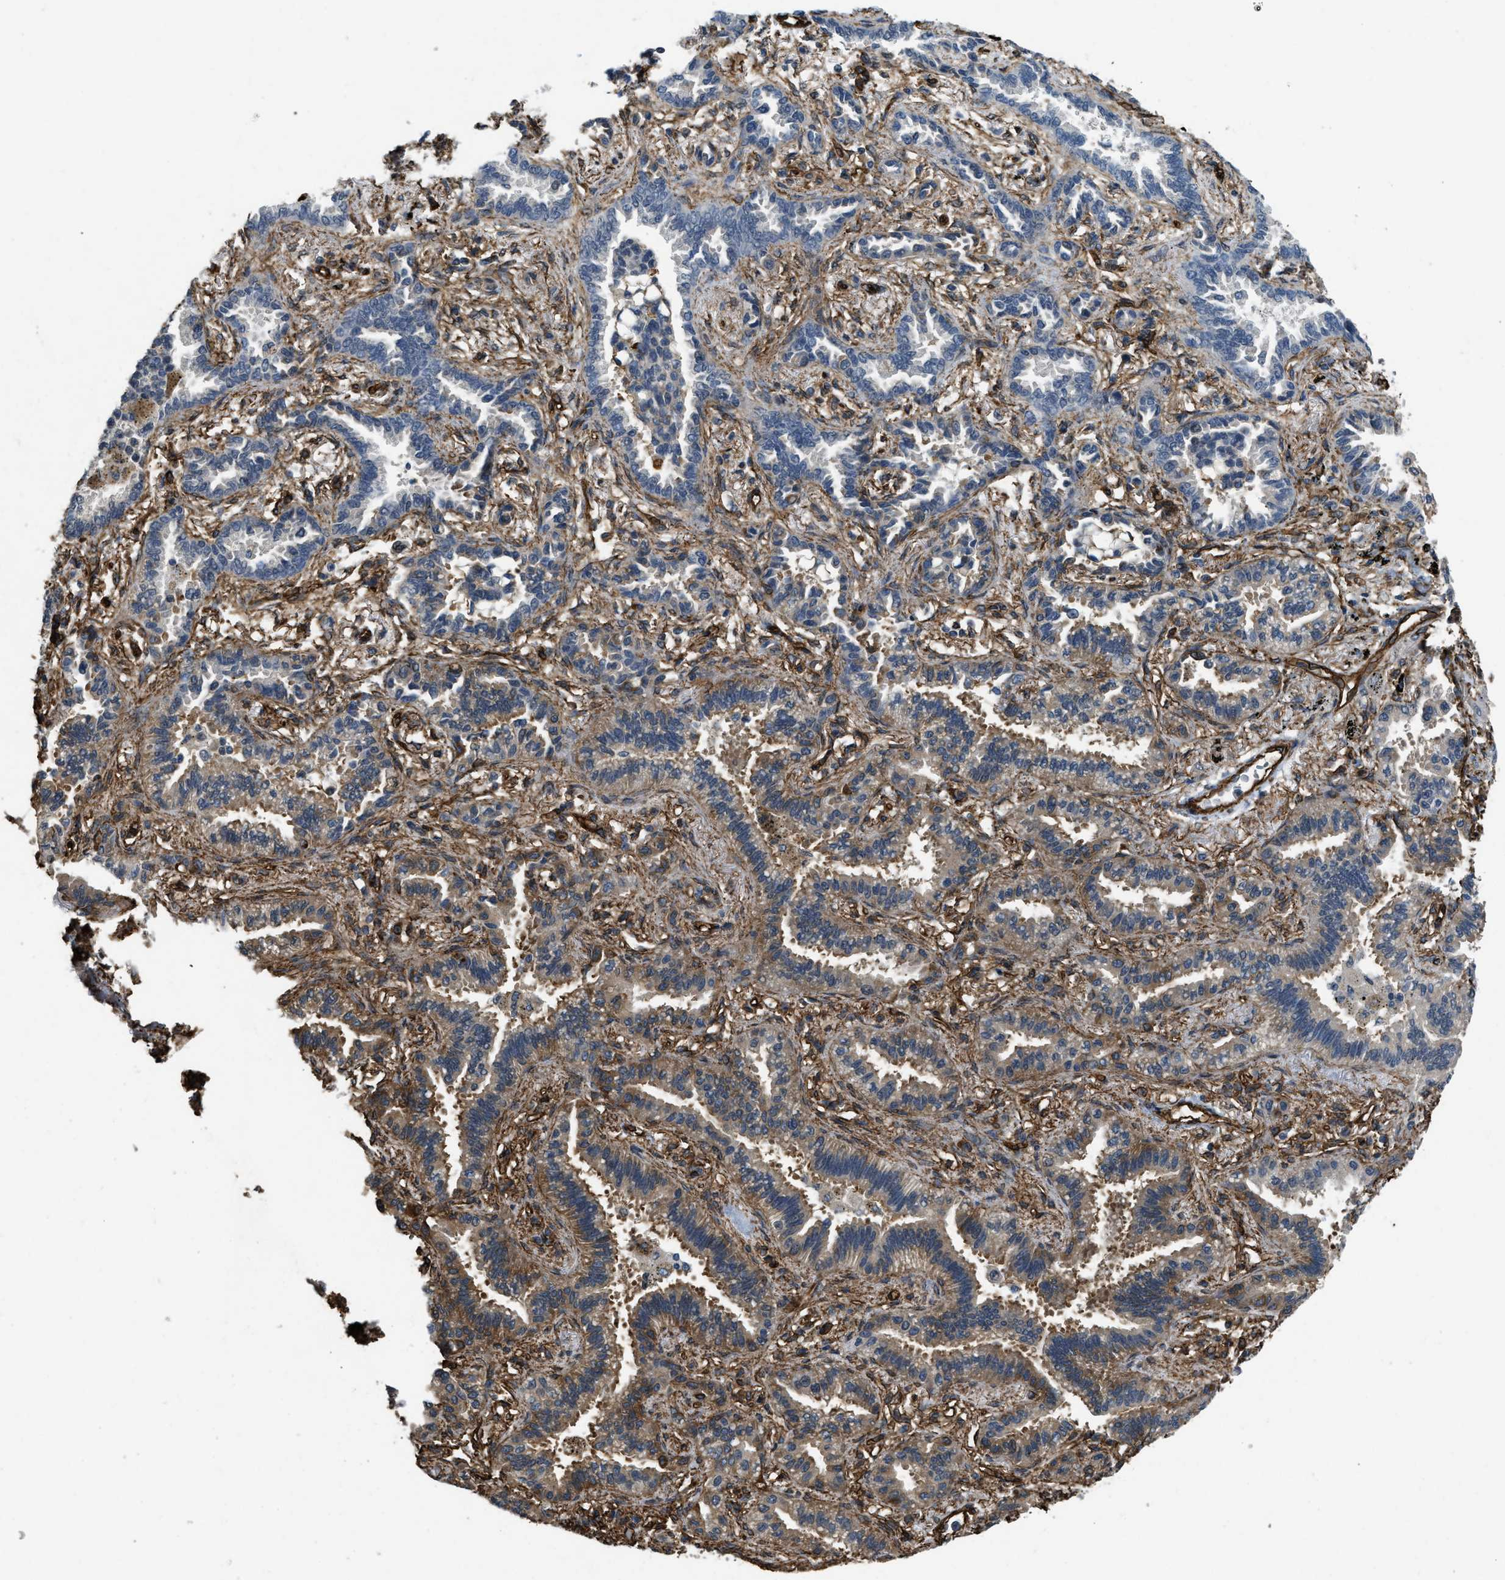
{"staining": {"intensity": "moderate", "quantity": "25%-75%", "location": "cytoplasmic/membranous"}, "tissue": "lung cancer", "cell_type": "Tumor cells", "image_type": "cancer", "snomed": [{"axis": "morphology", "description": "Normal tissue, NOS"}, {"axis": "morphology", "description": "Adenocarcinoma, NOS"}, {"axis": "topography", "description": "Lung"}], "caption": "Human adenocarcinoma (lung) stained with a protein marker exhibits moderate staining in tumor cells.", "gene": "NMB", "patient": {"sex": "male", "age": 59}}